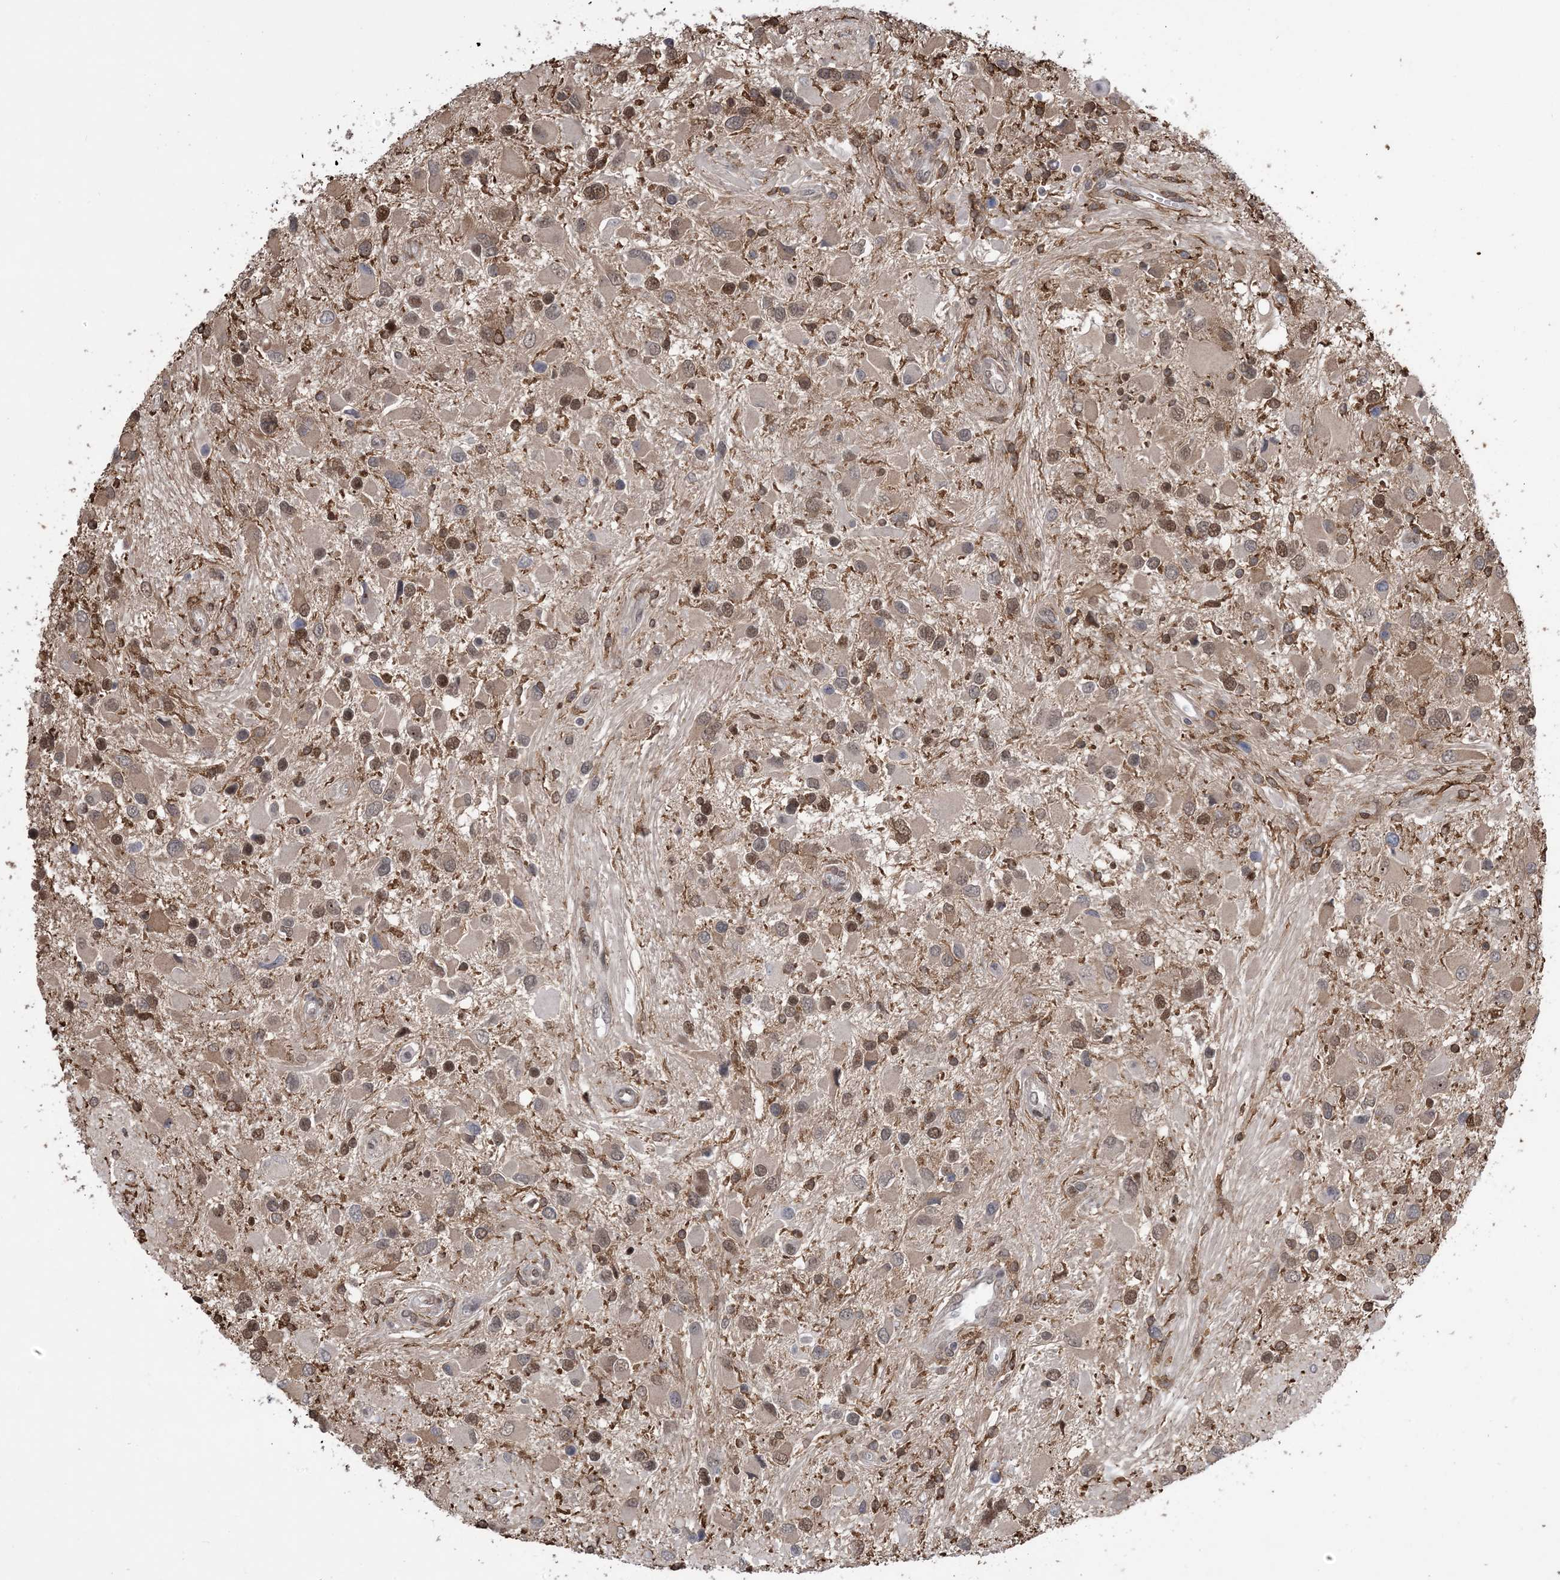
{"staining": {"intensity": "moderate", "quantity": ">75%", "location": "nuclear"}, "tissue": "glioma", "cell_type": "Tumor cells", "image_type": "cancer", "snomed": [{"axis": "morphology", "description": "Glioma, malignant, High grade"}, {"axis": "topography", "description": "Brain"}], "caption": "Brown immunohistochemical staining in glioma shows moderate nuclear positivity in about >75% of tumor cells. (DAB = brown stain, brightfield microscopy at high magnification).", "gene": "ZNF8", "patient": {"sex": "male", "age": 53}}